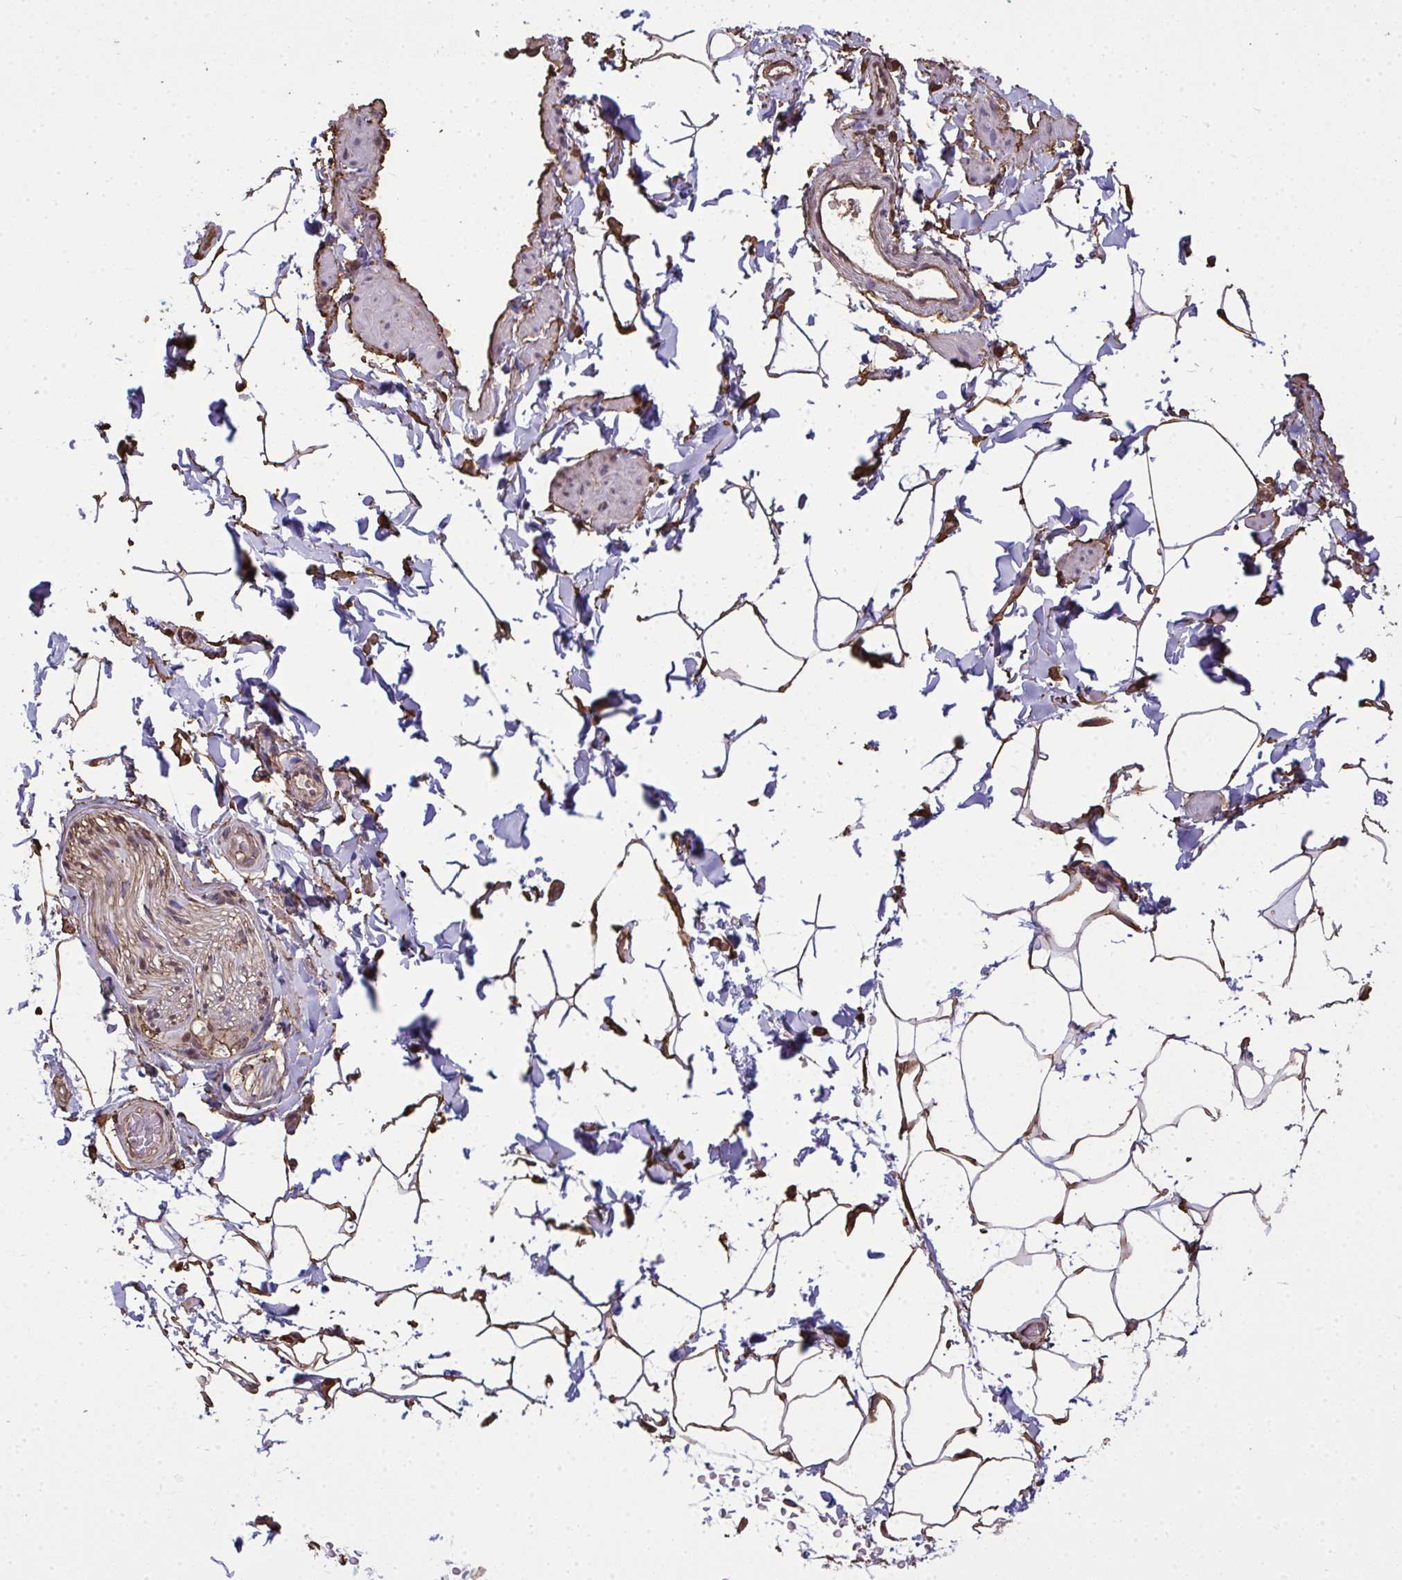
{"staining": {"intensity": "moderate", "quantity": ">75%", "location": "cytoplasmic/membranous"}, "tissue": "adipose tissue", "cell_type": "Adipocytes", "image_type": "normal", "snomed": [{"axis": "morphology", "description": "Normal tissue, NOS"}, {"axis": "topography", "description": "Epididymis"}, {"axis": "topography", "description": "Peripheral nerve tissue"}], "caption": "A brown stain highlights moderate cytoplasmic/membranous positivity of a protein in adipocytes of unremarkable adipose tissue.", "gene": "ANXA5", "patient": {"sex": "male", "age": 32}}